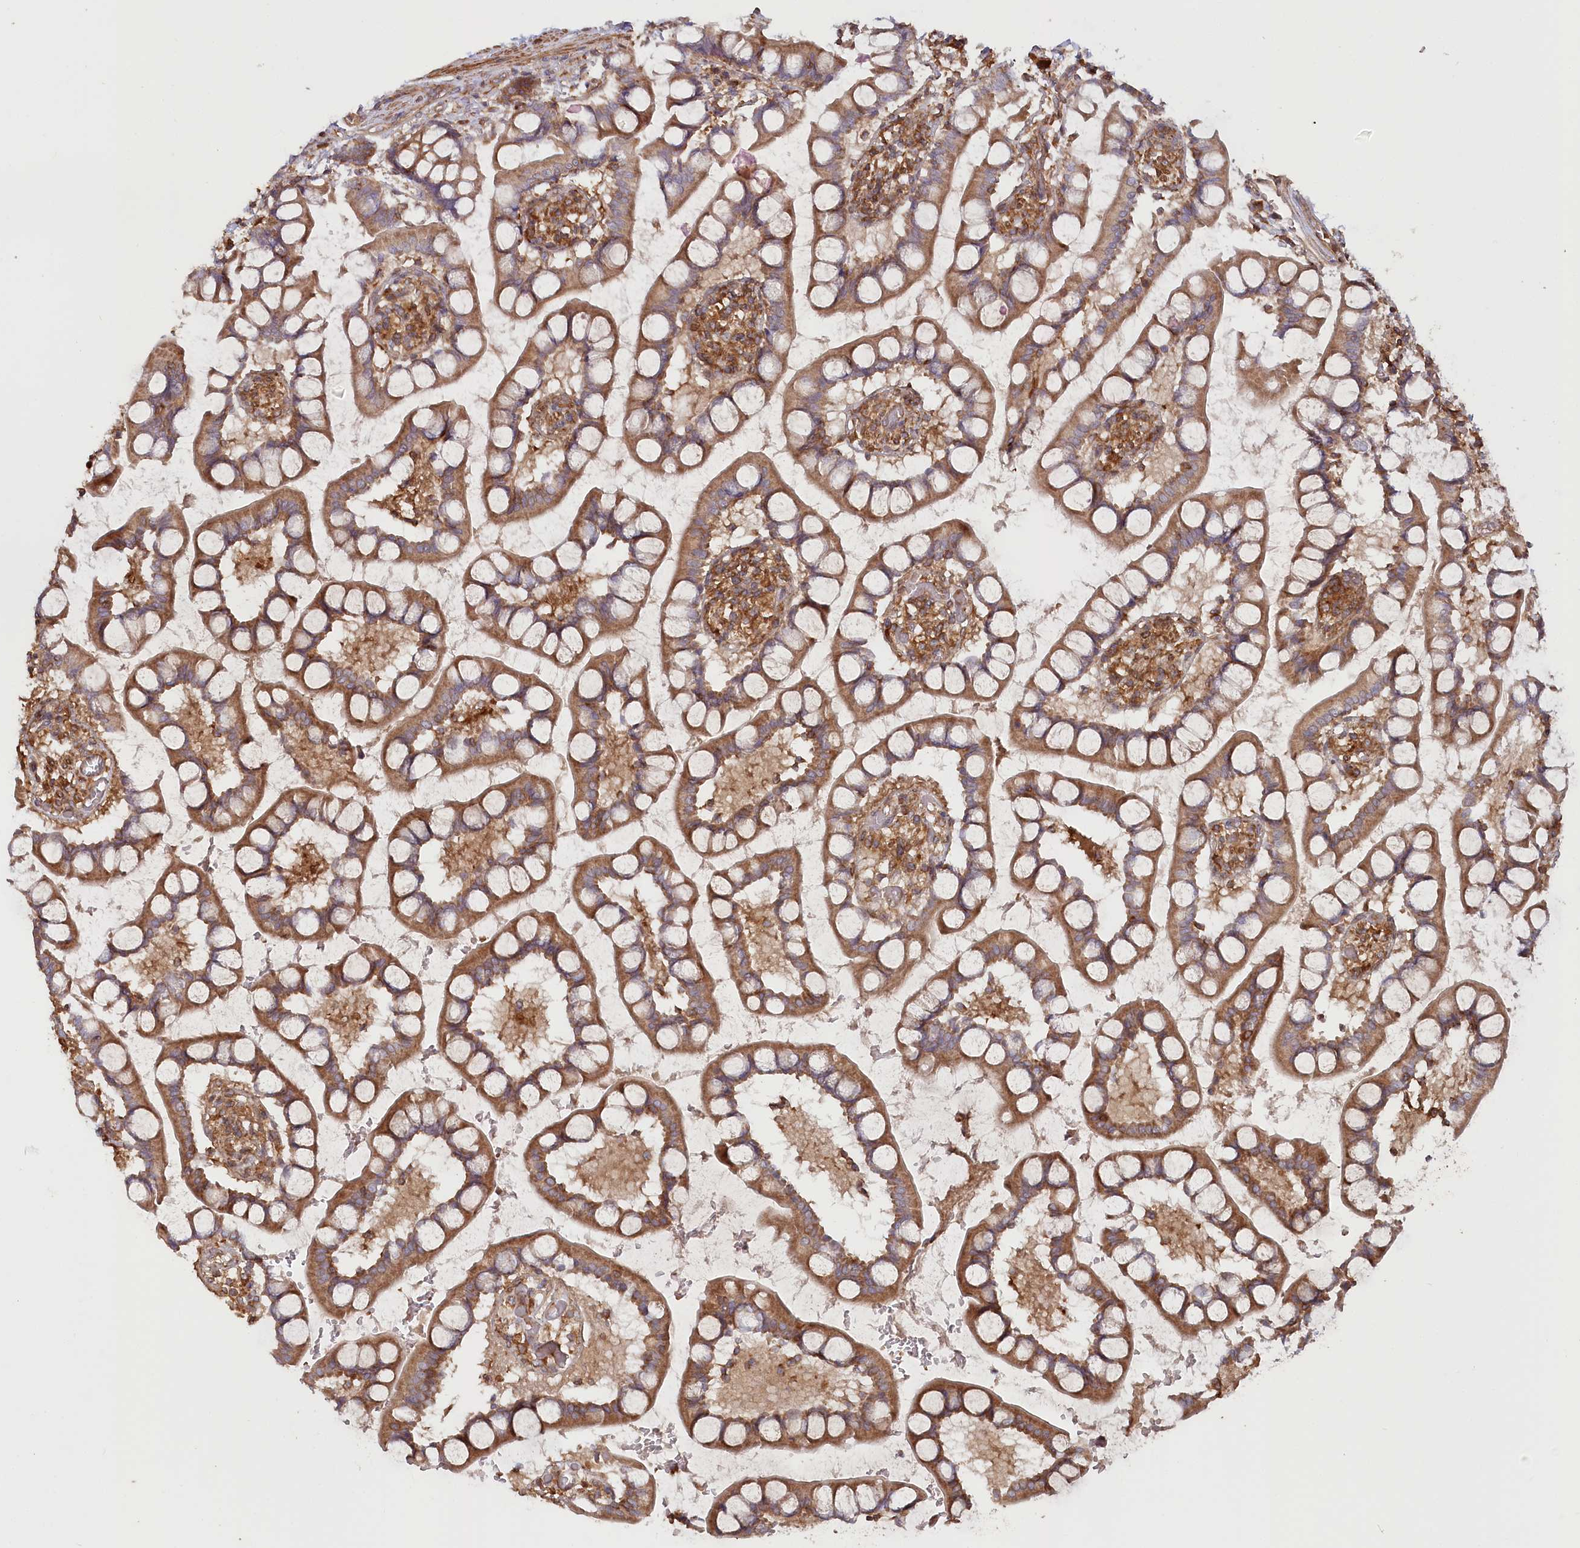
{"staining": {"intensity": "strong", "quantity": ">75%", "location": "cytoplasmic/membranous"}, "tissue": "small intestine", "cell_type": "Glandular cells", "image_type": "normal", "snomed": [{"axis": "morphology", "description": "Normal tissue, NOS"}, {"axis": "topography", "description": "Small intestine"}], "caption": "This is a micrograph of IHC staining of normal small intestine, which shows strong expression in the cytoplasmic/membranous of glandular cells.", "gene": "PAIP2", "patient": {"sex": "male", "age": 52}}